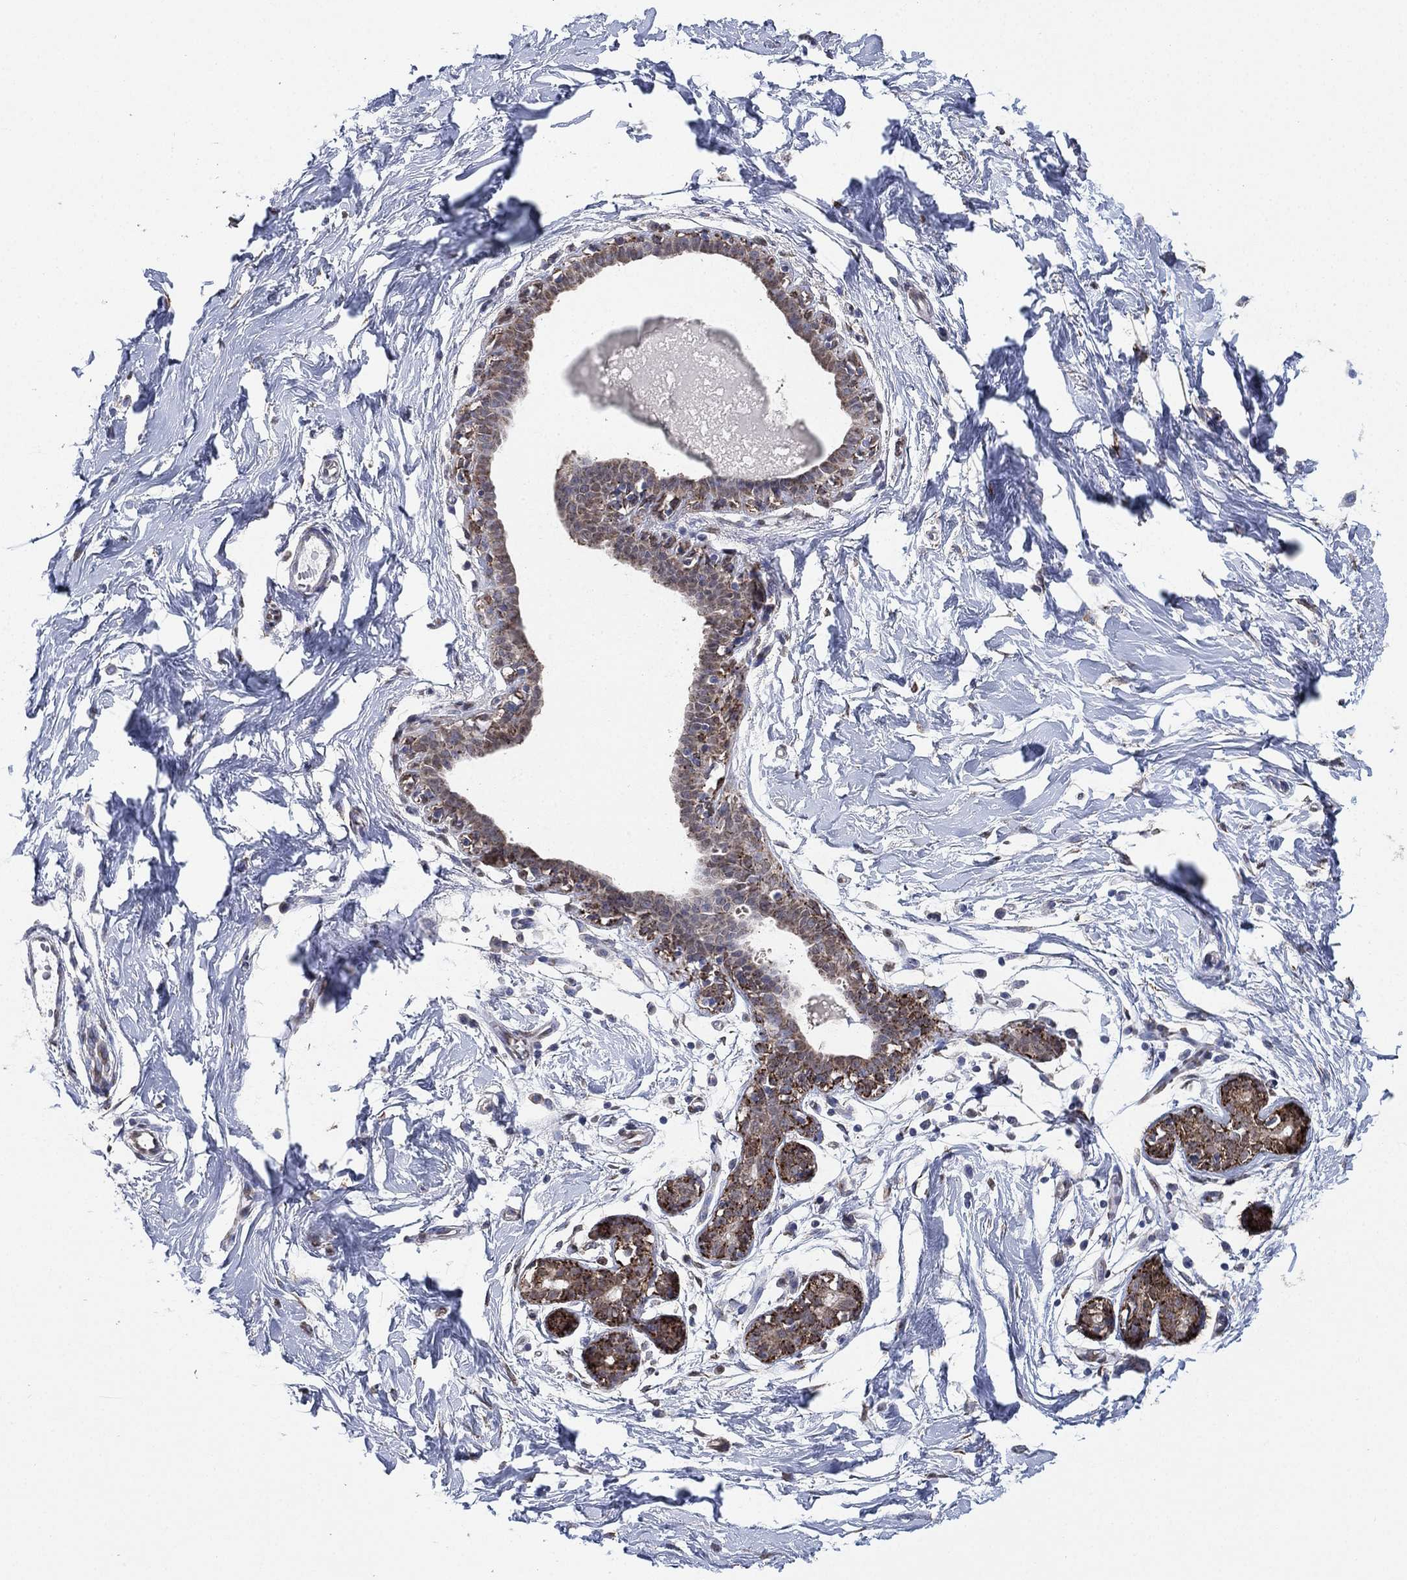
{"staining": {"intensity": "negative", "quantity": "none", "location": "none"}, "tissue": "breast", "cell_type": "Adipocytes", "image_type": "normal", "snomed": [{"axis": "morphology", "description": "Normal tissue, NOS"}, {"axis": "topography", "description": "Breast"}], "caption": "This is an IHC histopathology image of benign breast. There is no expression in adipocytes.", "gene": "ALDH7A1", "patient": {"sex": "female", "age": 37}}